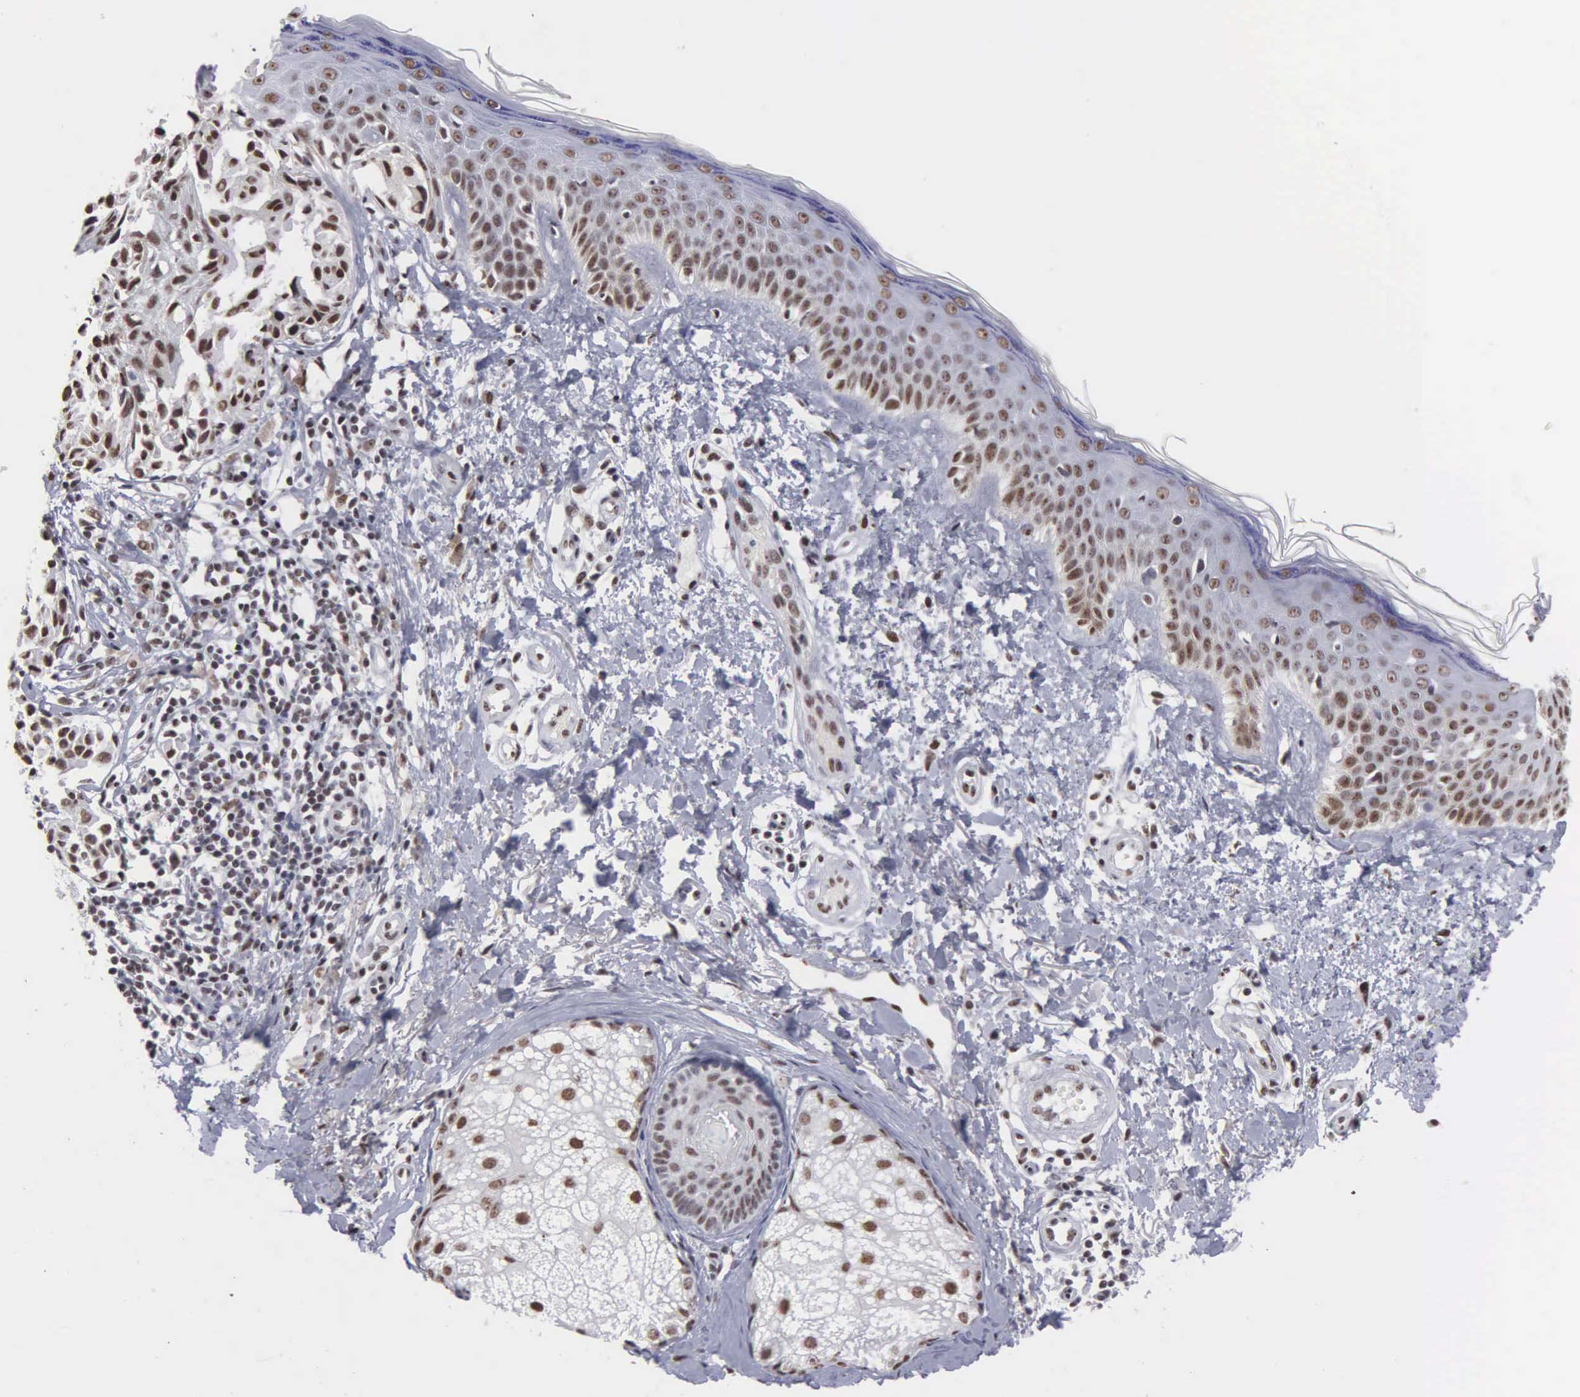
{"staining": {"intensity": "strong", "quantity": ">75%", "location": "nuclear"}, "tissue": "melanoma", "cell_type": "Tumor cells", "image_type": "cancer", "snomed": [{"axis": "morphology", "description": "Malignant melanoma, NOS"}, {"axis": "topography", "description": "Skin"}], "caption": "The micrograph displays immunohistochemical staining of melanoma. There is strong nuclear staining is seen in about >75% of tumor cells.", "gene": "KIAA0586", "patient": {"sex": "male", "age": 49}}